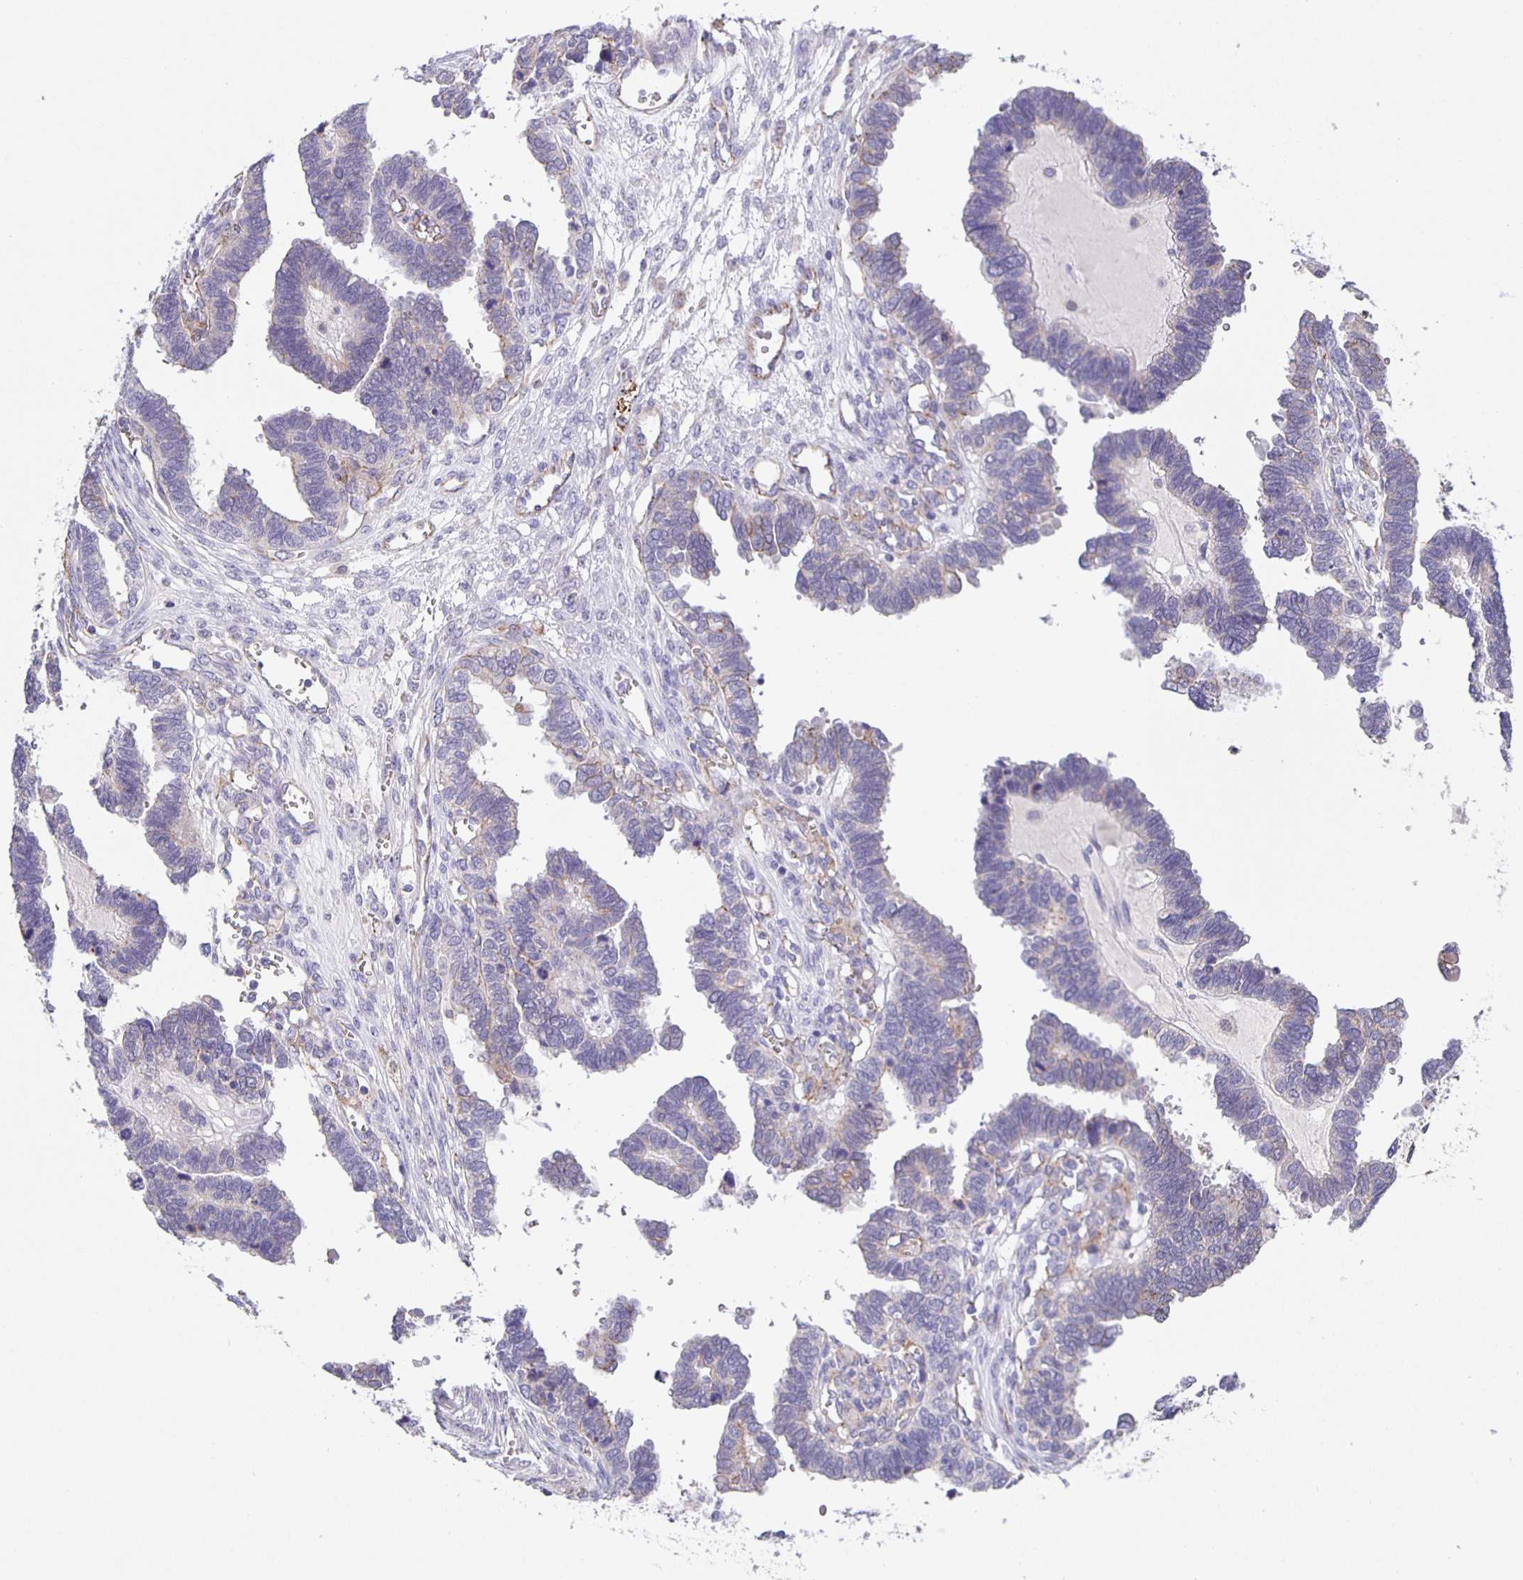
{"staining": {"intensity": "negative", "quantity": "none", "location": "none"}, "tissue": "ovarian cancer", "cell_type": "Tumor cells", "image_type": "cancer", "snomed": [{"axis": "morphology", "description": "Cystadenocarcinoma, serous, NOS"}, {"axis": "topography", "description": "Ovary"}], "caption": "An image of human serous cystadenocarcinoma (ovarian) is negative for staining in tumor cells.", "gene": "JMJD4", "patient": {"sex": "female", "age": 51}}